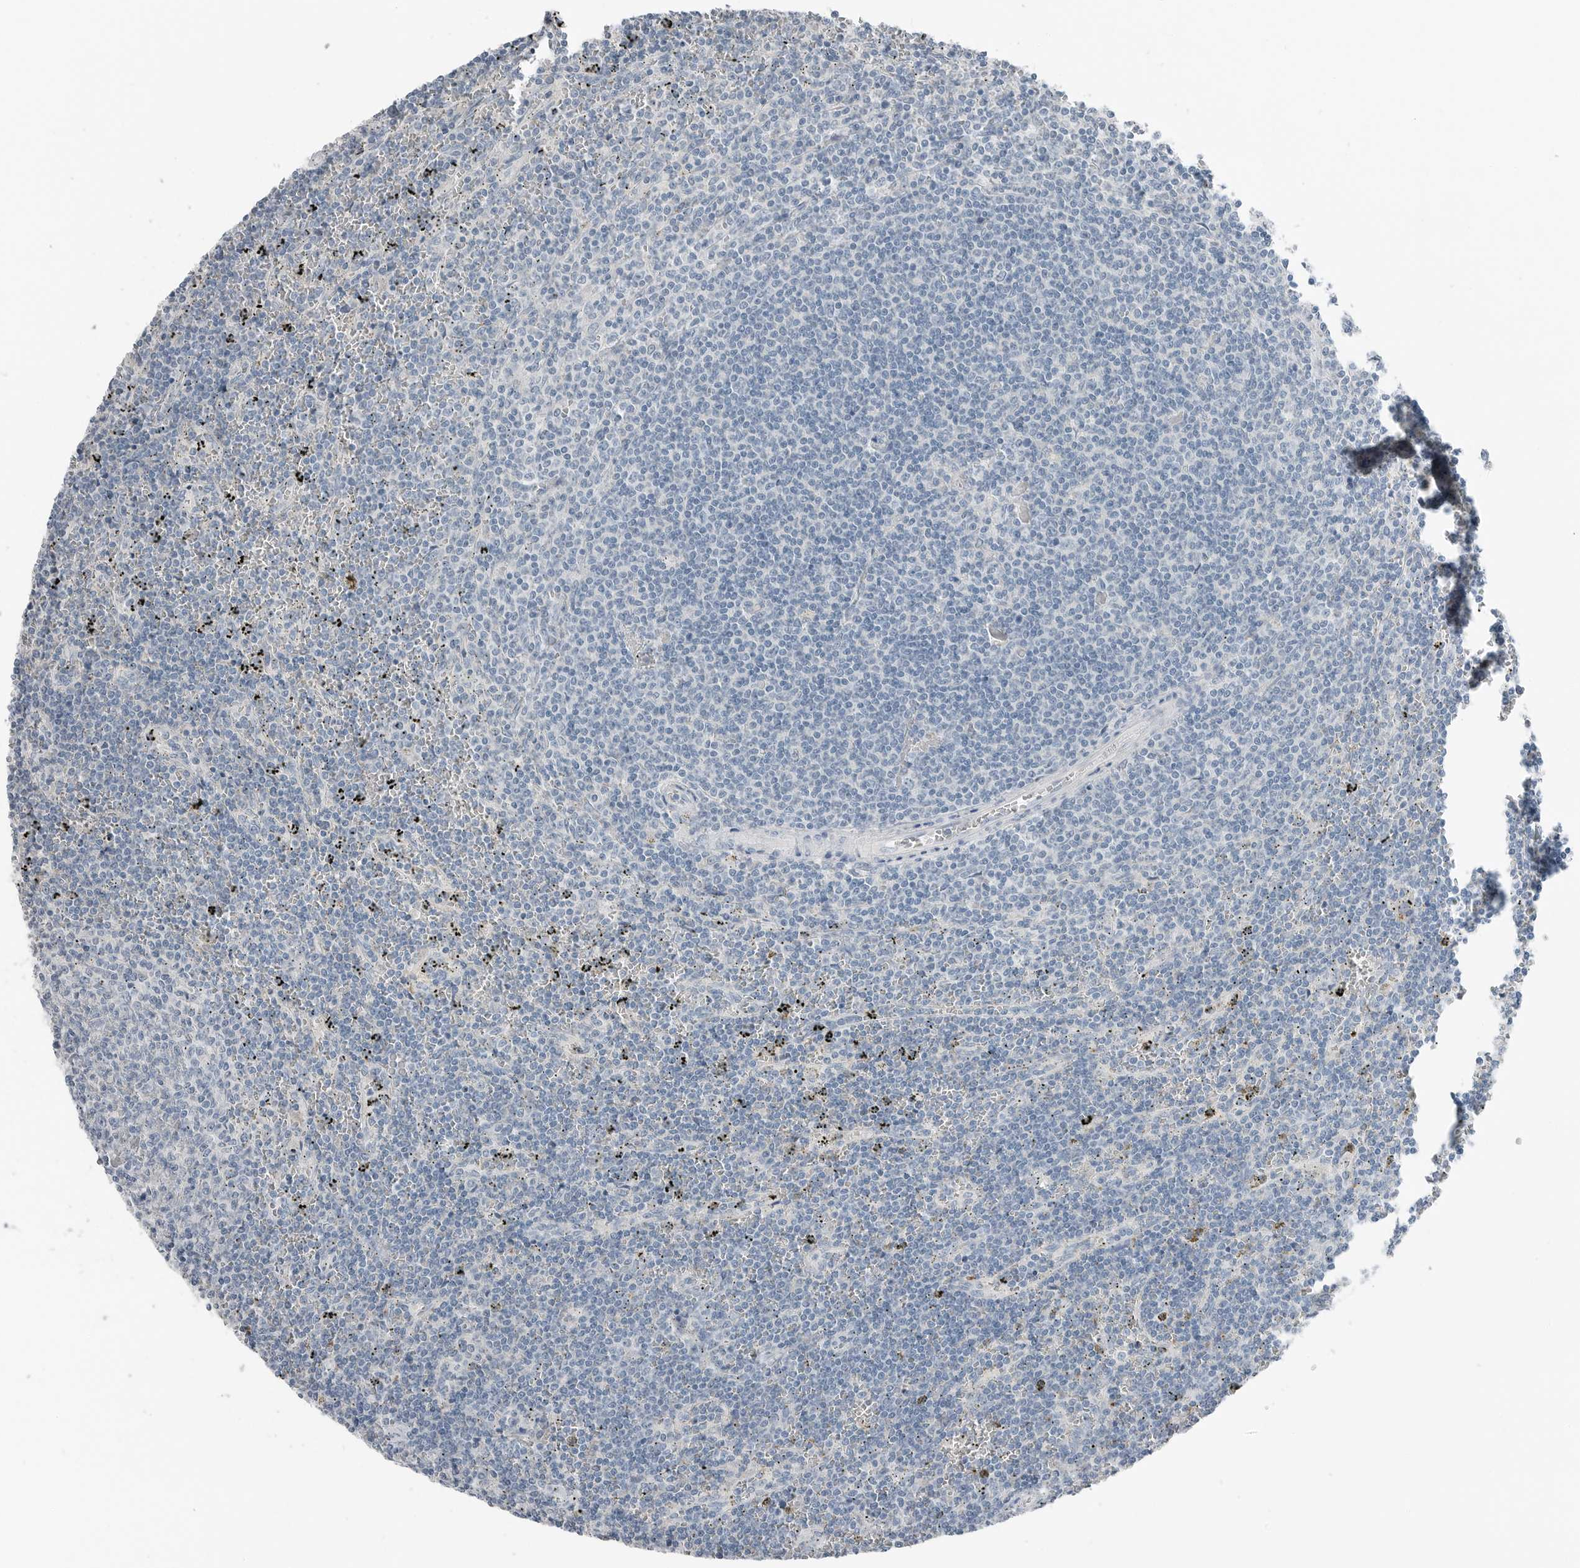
{"staining": {"intensity": "negative", "quantity": "none", "location": "none"}, "tissue": "lymphoma", "cell_type": "Tumor cells", "image_type": "cancer", "snomed": [{"axis": "morphology", "description": "Malignant lymphoma, non-Hodgkin's type, Low grade"}, {"axis": "topography", "description": "Spleen"}], "caption": "Immunohistochemistry (IHC) photomicrograph of neoplastic tissue: low-grade malignant lymphoma, non-Hodgkin's type stained with DAB (3,3'-diaminobenzidine) reveals no significant protein positivity in tumor cells.", "gene": "SERPINB7", "patient": {"sex": "female", "age": 50}}